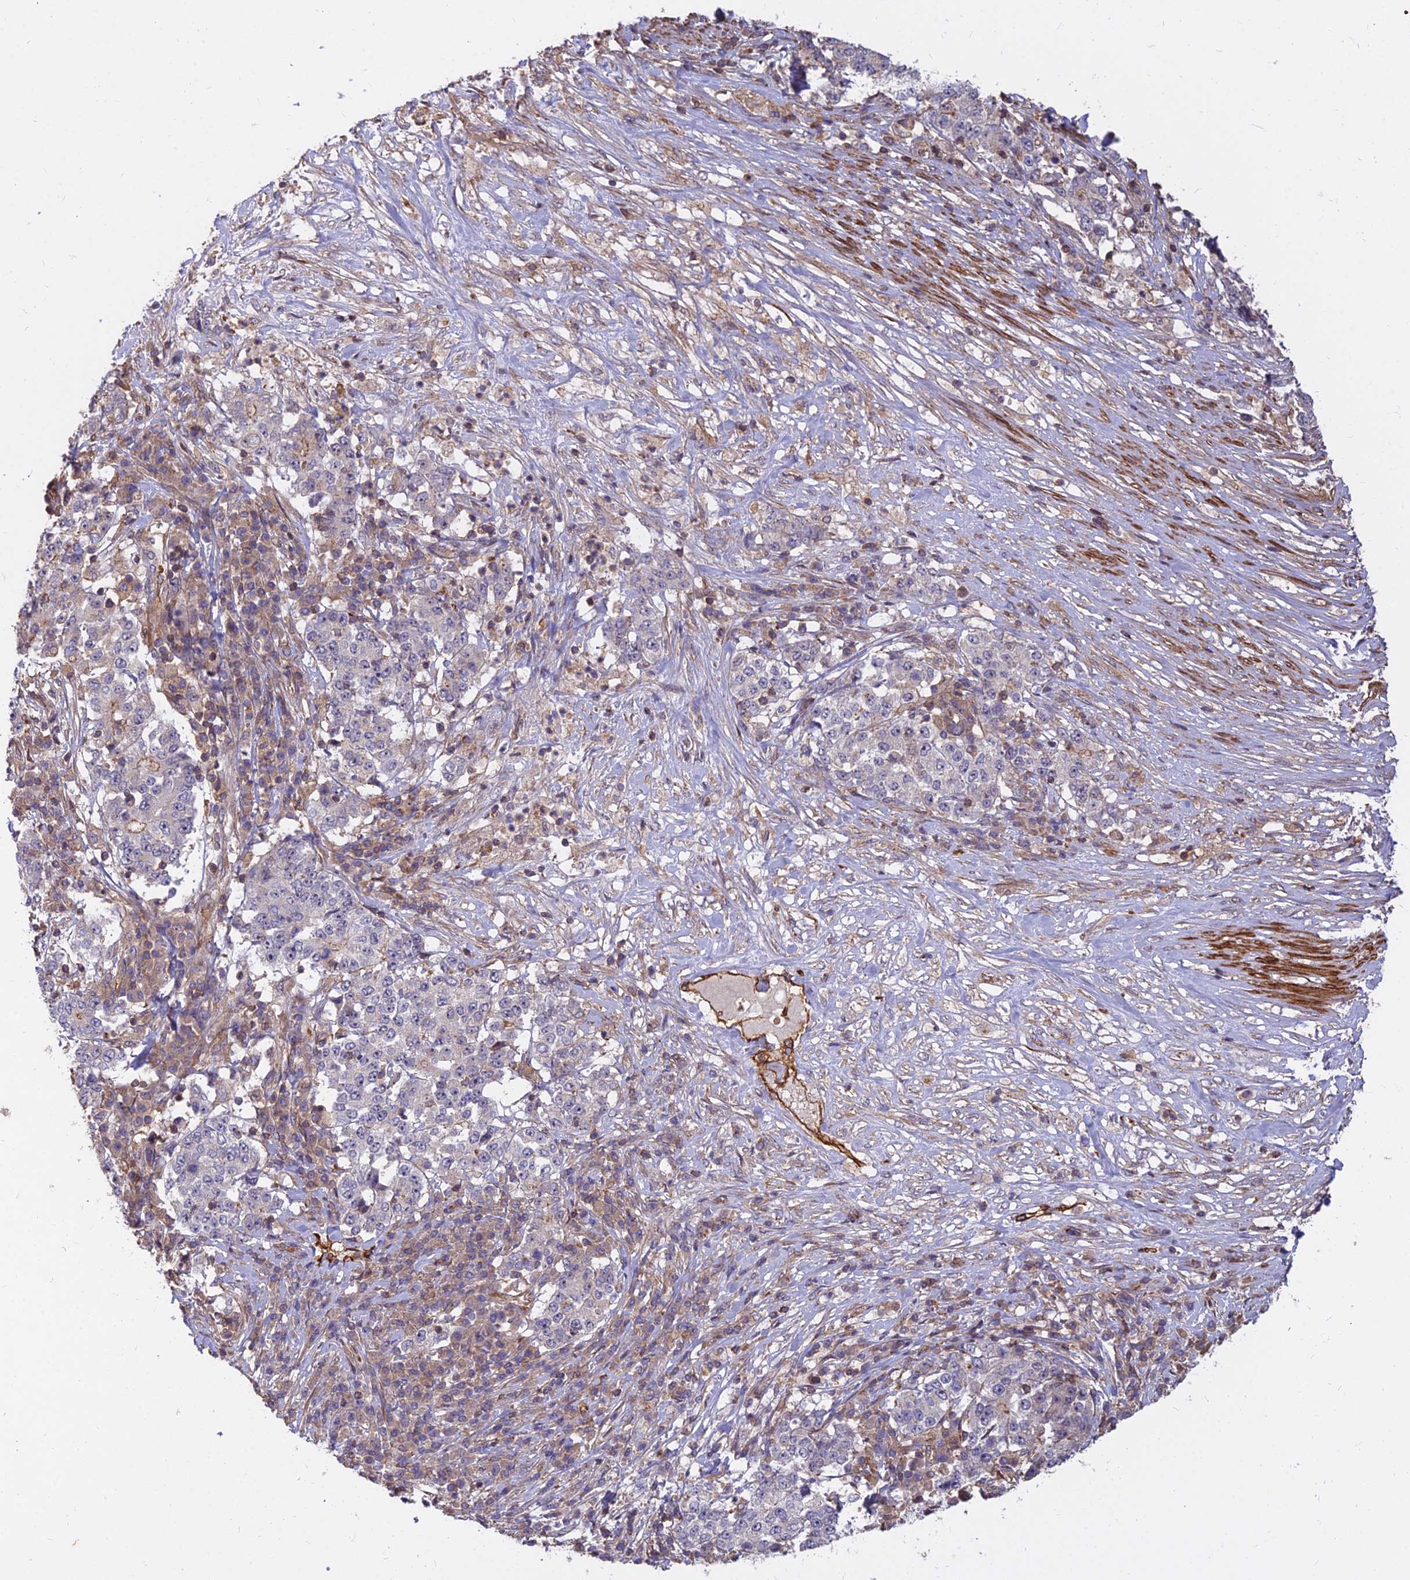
{"staining": {"intensity": "negative", "quantity": "none", "location": "none"}, "tissue": "stomach cancer", "cell_type": "Tumor cells", "image_type": "cancer", "snomed": [{"axis": "morphology", "description": "Adenocarcinoma, NOS"}, {"axis": "topography", "description": "Stomach"}], "caption": "Immunohistochemical staining of human adenocarcinoma (stomach) displays no significant expression in tumor cells. The staining was performed using DAB (3,3'-diaminobenzidine) to visualize the protein expression in brown, while the nuclei were stained in blue with hematoxylin (Magnification: 20x).", "gene": "TCEA3", "patient": {"sex": "male", "age": 59}}